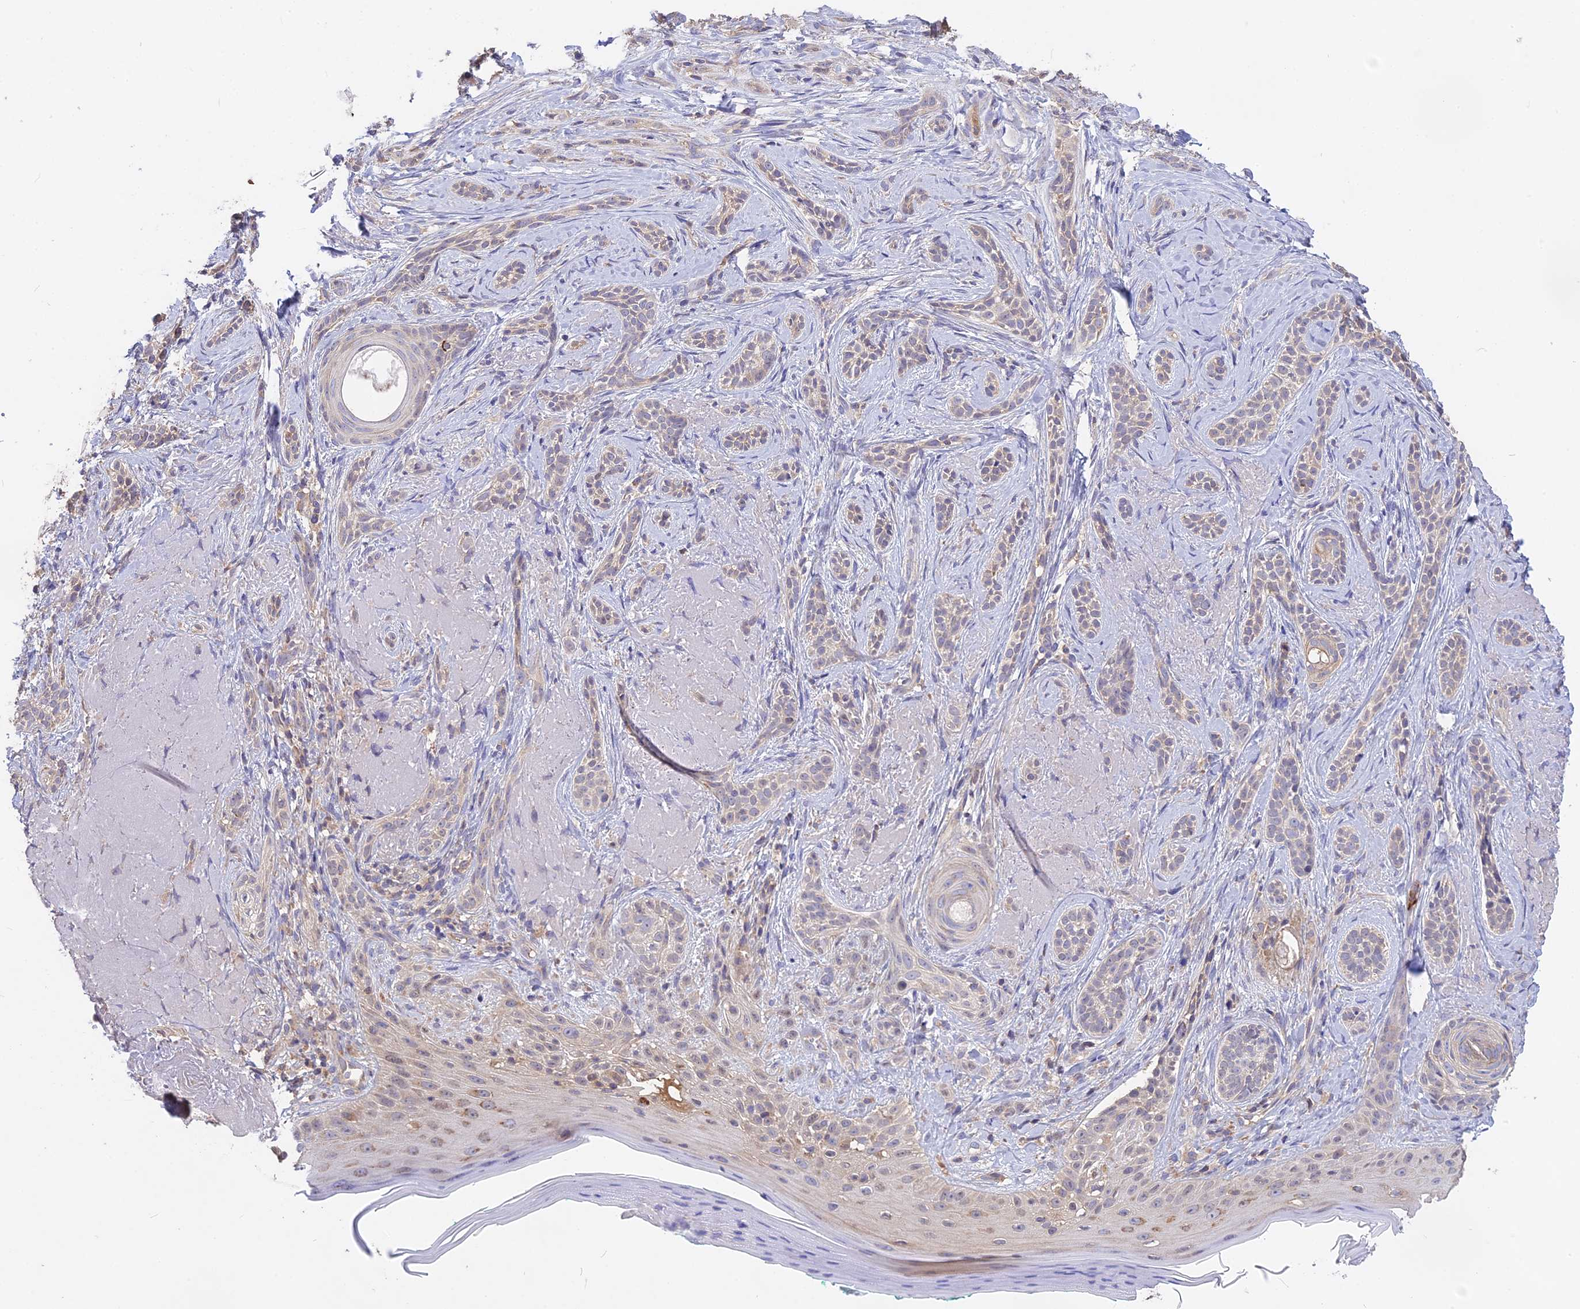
{"staining": {"intensity": "negative", "quantity": "none", "location": "none"}, "tissue": "skin cancer", "cell_type": "Tumor cells", "image_type": "cancer", "snomed": [{"axis": "morphology", "description": "Basal cell carcinoma"}, {"axis": "topography", "description": "Skin"}], "caption": "Protein analysis of skin cancer exhibits no significant staining in tumor cells. The staining is performed using DAB brown chromogen with nuclei counter-stained in using hematoxylin.", "gene": "NUDT8", "patient": {"sex": "male", "age": 71}}